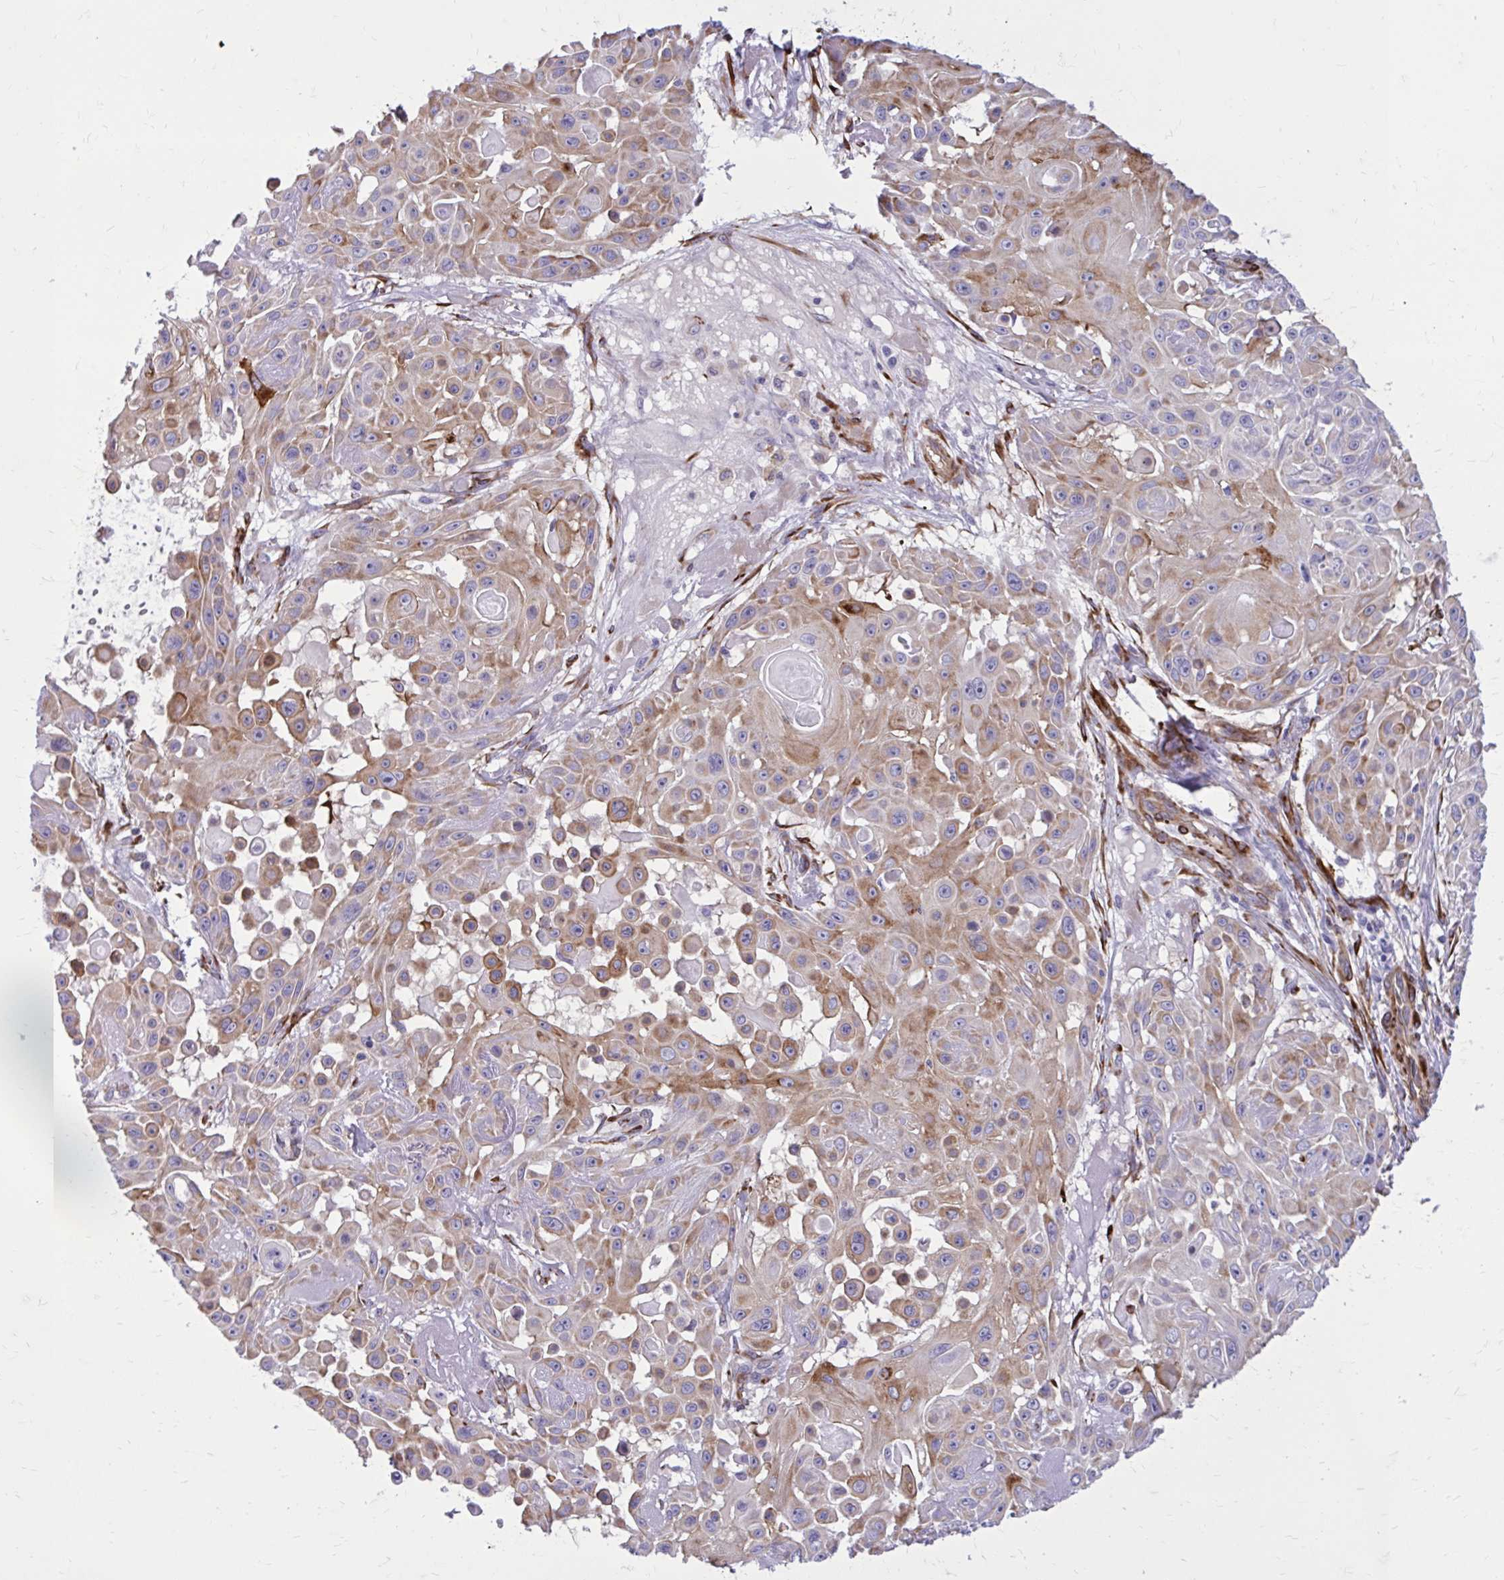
{"staining": {"intensity": "moderate", "quantity": "25%-75%", "location": "cytoplasmic/membranous"}, "tissue": "skin cancer", "cell_type": "Tumor cells", "image_type": "cancer", "snomed": [{"axis": "morphology", "description": "Squamous cell carcinoma, NOS"}, {"axis": "topography", "description": "Skin"}], "caption": "Protein analysis of squamous cell carcinoma (skin) tissue exhibits moderate cytoplasmic/membranous positivity in about 25%-75% of tumor cells.", "gene": "BEND5", "patient": {"sex": "male", "age": 91}}